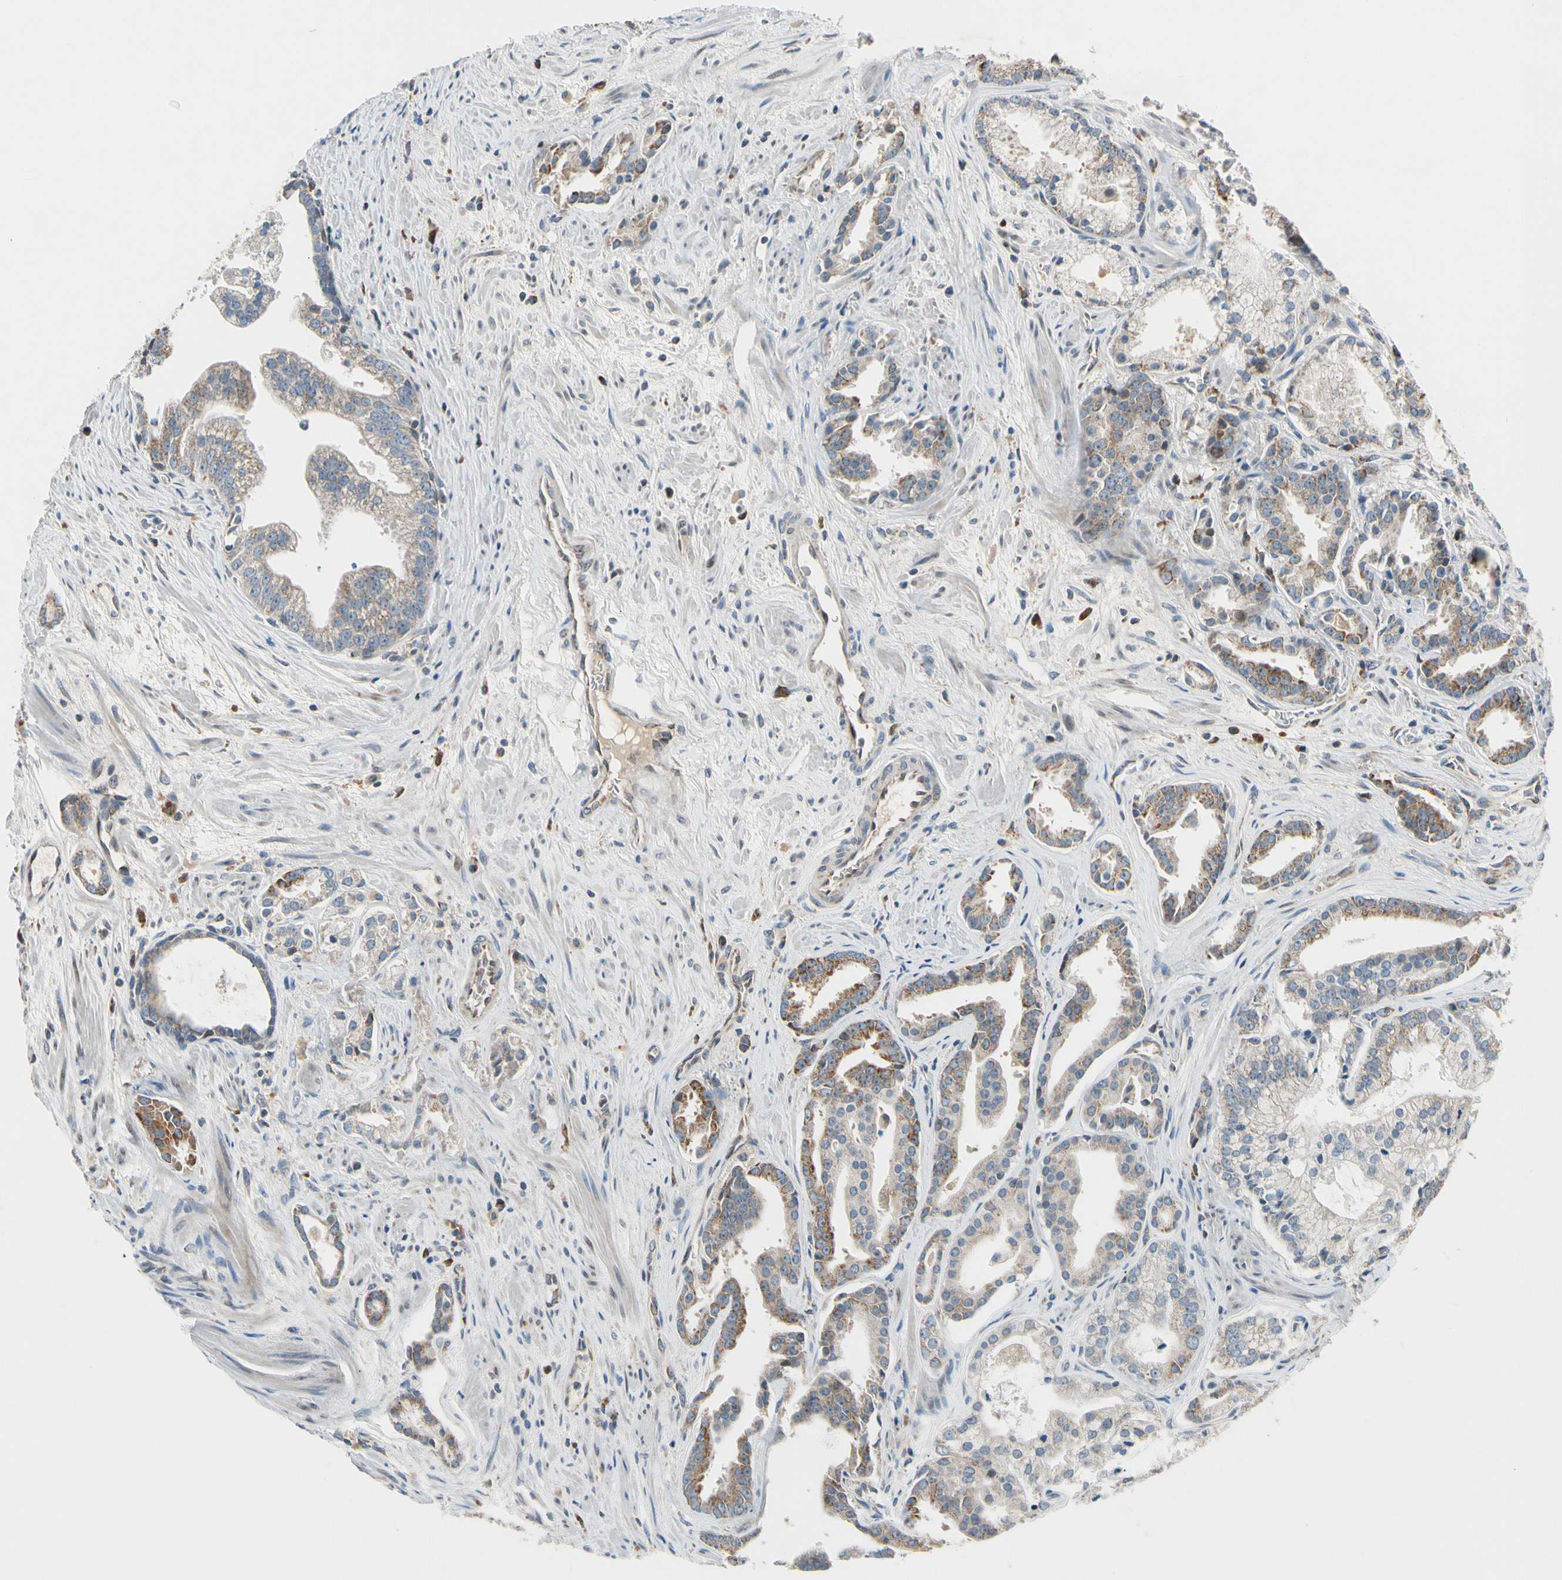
{"staining": {"intensity": "weak", "quantity": ">75%", "location": "cytoplasmic/membranous"}, "tissue": "prostate cancer", "cell_type": "Tumor cells", "image_type": "cancer", "snomed": [{"axis": "morphology", "description": "Adenocarcinoma, High grade"}, {"axis": "topography", "description": "Prostate"}], "caption": "Prostate cancer tissue demonstrates weak cytoplasmic/membranous positivity in approximately >75% of tumor cells", "gene": "NPHP3", "patient": {"sex": "male", "age": 67}}